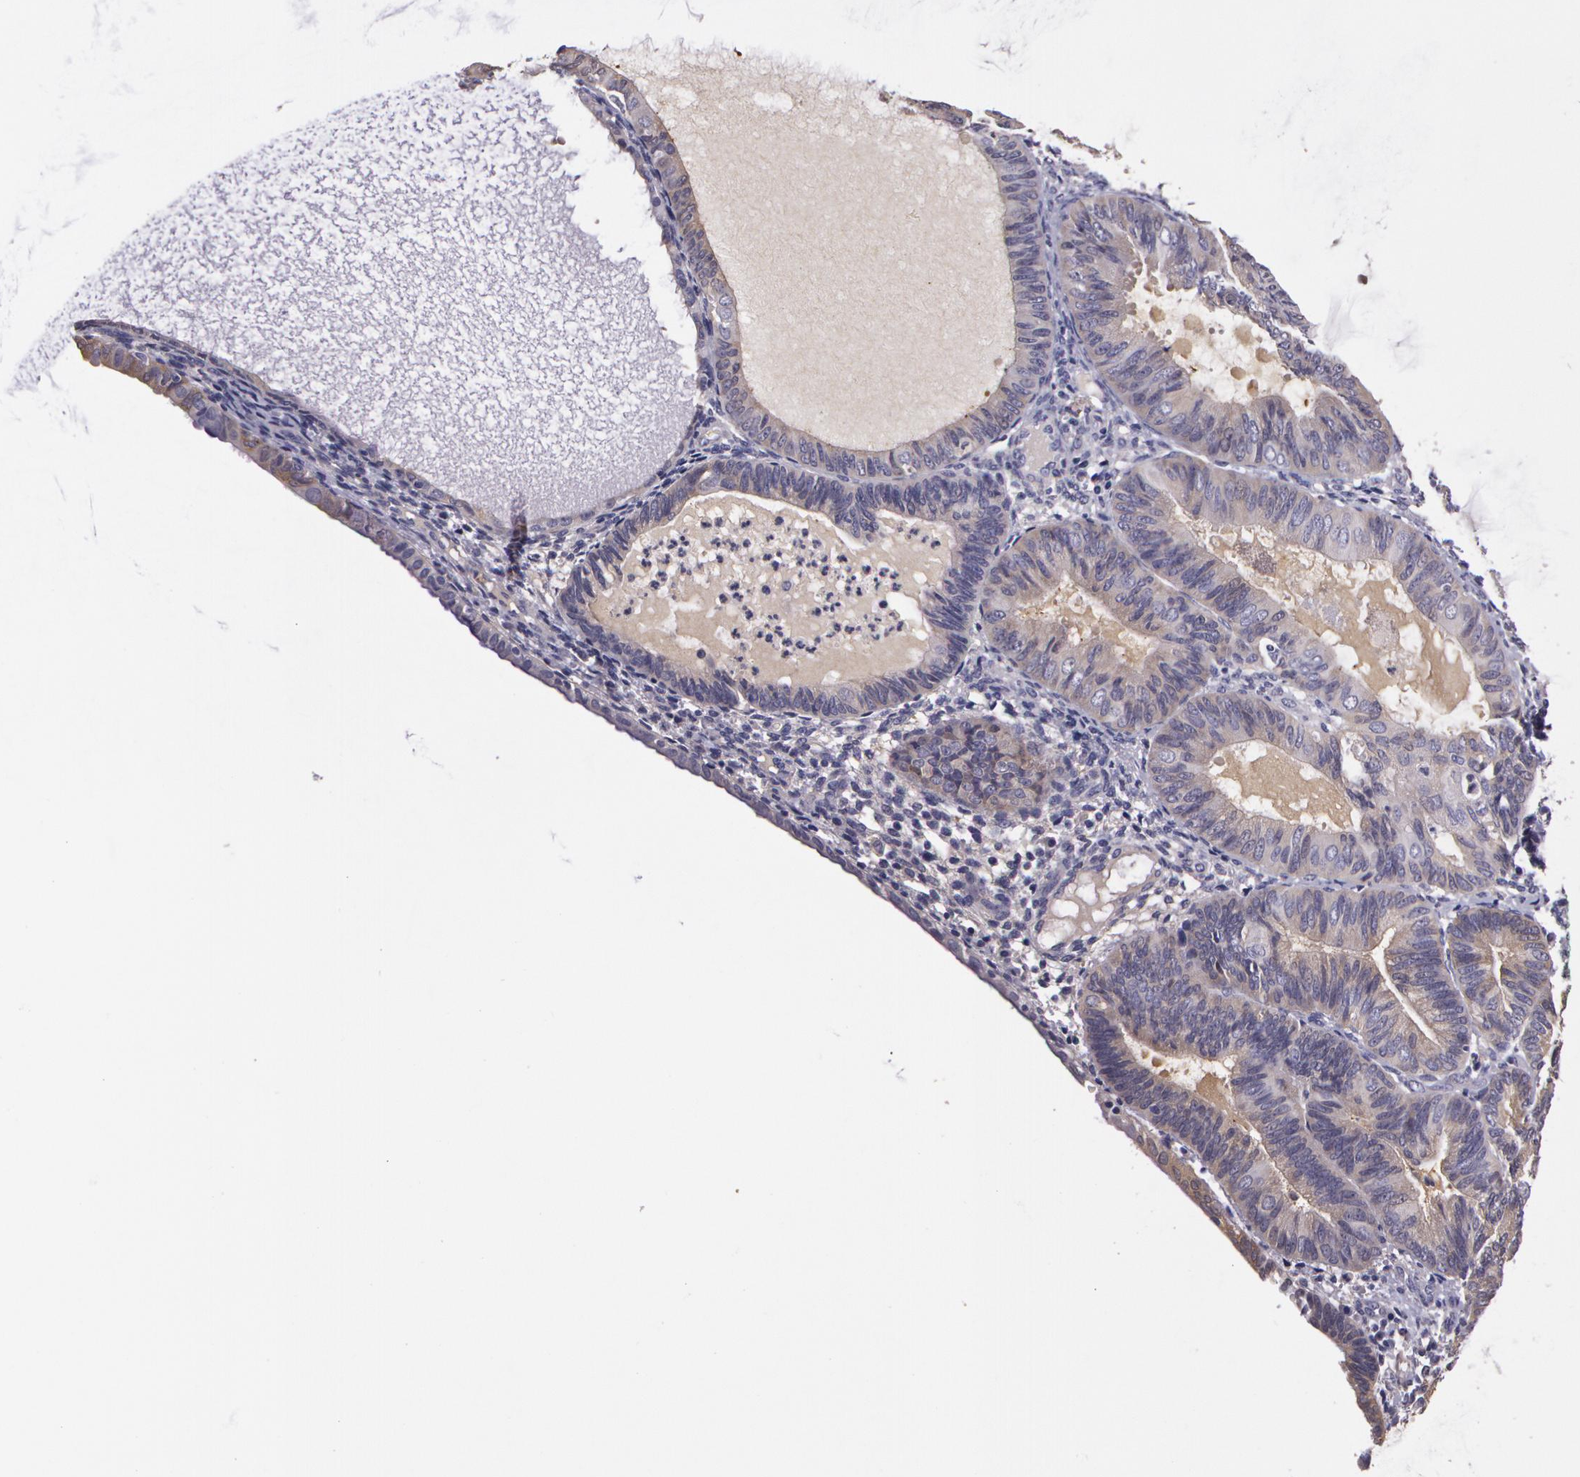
{"staining": {"intensity": "negative", "quantity": "none", "location": "none"}, "tissue": "endometrial cancer", "cell_type": "Tumor cells", "image_type": "cancer", "snomed": [{"axis": "morphology", "description": "Adenocarcinoma, NOS"}, {"axis": "topography", "description": "Endometrium"}], "caption": "Tumor cells are negative for protein expression in human adenocarcinoma (endometrial). (Brightfield microscopy of DAB (3,3'-diaminobenzidine) immunohistochemistry at high magnification).", "gene": "G2E3", "patient": {"sex": "female", "age": 63}}